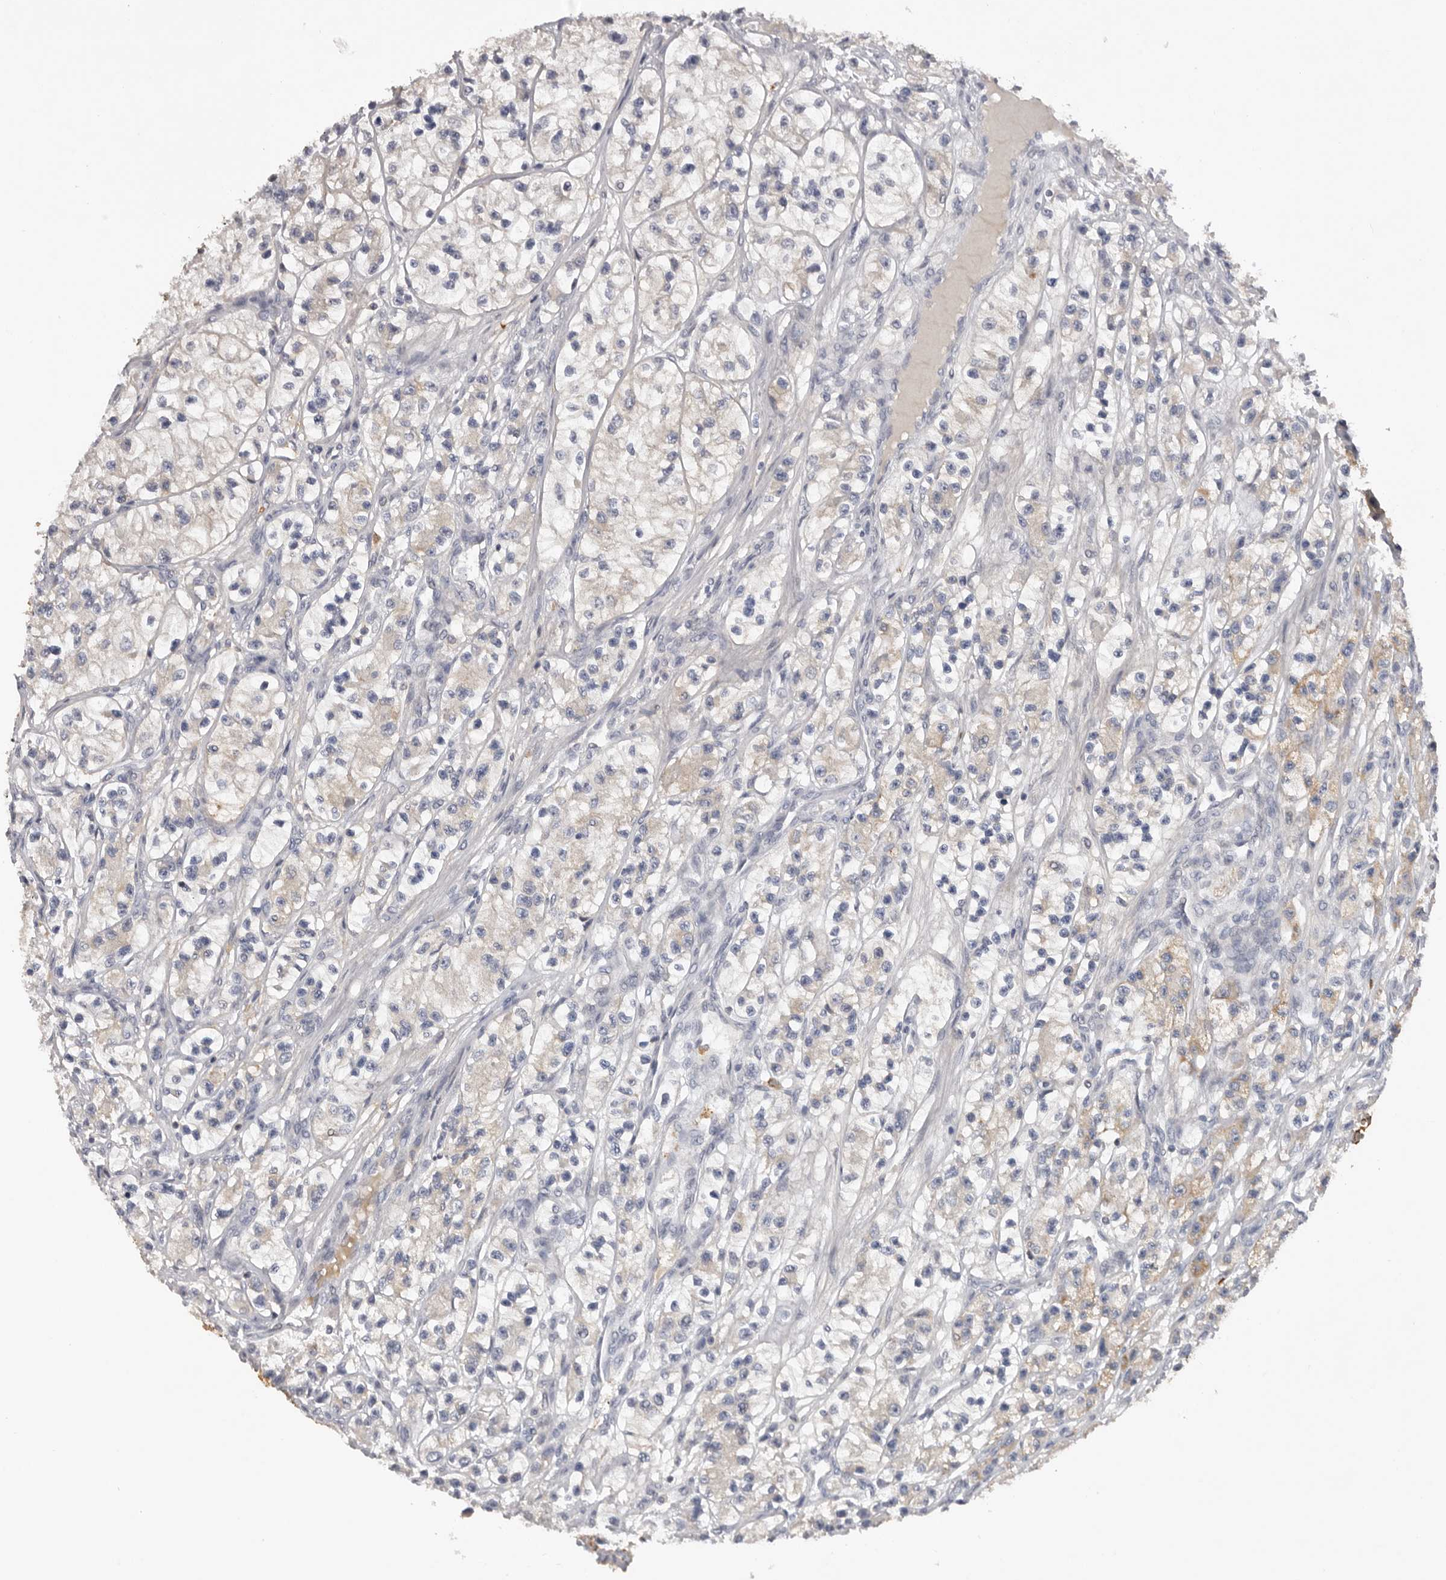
{"staining": {"intensity": "negative", "quantity": "none", "location": "none"}, "tissue": "renal cancer", "cell_type": "Tumor cells", "image_type": "cancer", "snomed": [{"axis": "morphology", "description": "Adenocarcinoma, NOS"}, {"axis": "topography", "description": "Kidney"}], "caption": "Photomicrograph shows no significant protein expression in tumor cells of adenocarcinoma (renal).", "gene": "TNR", "patient": {"sex": "female", "age": 57}}